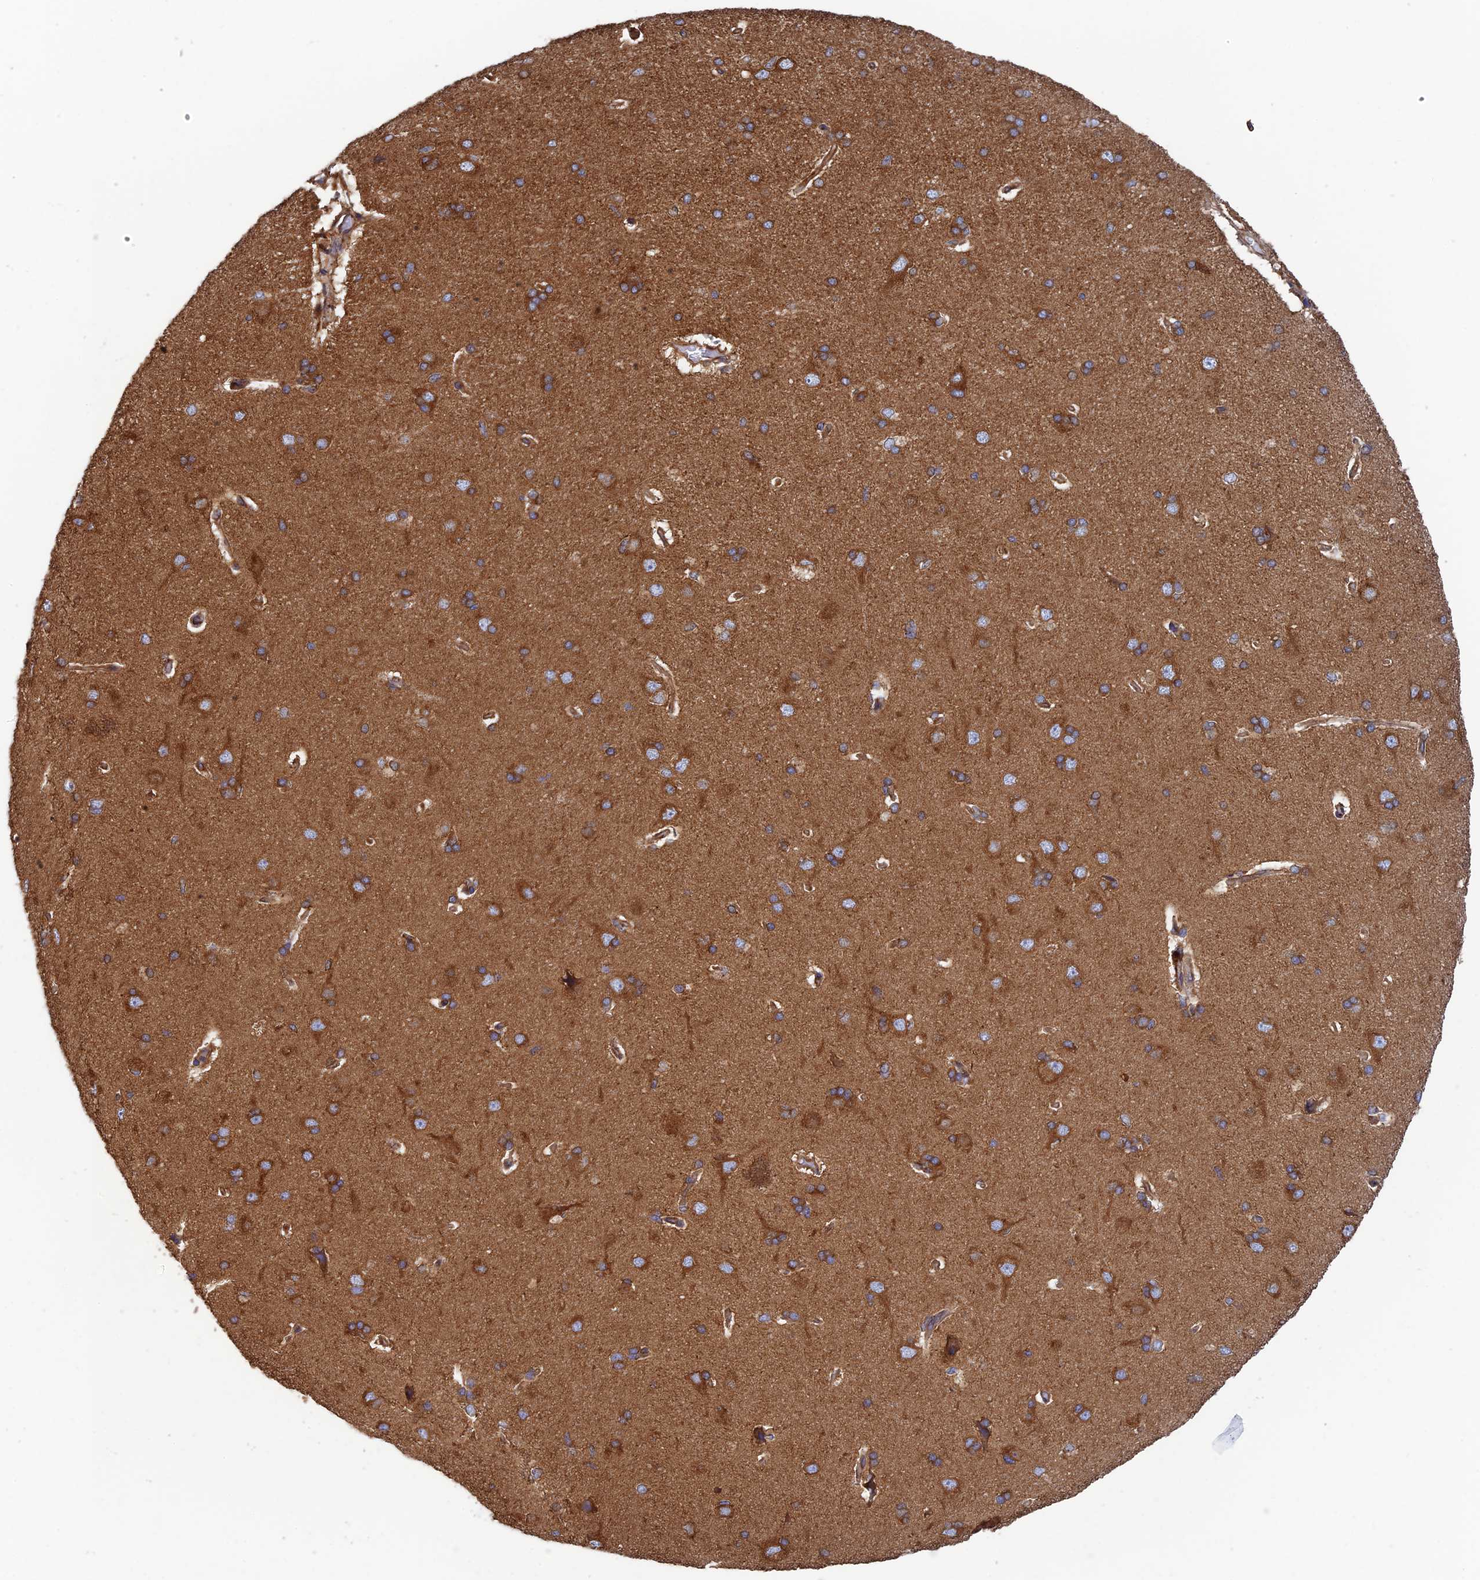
{"staining": {"intensity": "moderate", "quantity": ">75%", "location": "cytoplasmic/membranous"}, "tissue": "cerebral cortex", "cell_type": "Endothelial cells", "image_type": "normal", "snomed": [{"axis": "morphology", "description": "Normal tissue, NOS"}, {"axis": "topography", "description": "Cerebral cortex"}], "caption": "Immunohistochemistry (IHC) photomicrograph of unremarkable cerebral cortex stained for a protein (brown), which displays medium levels of moderate cytoplasmic/membranous expression in approximately >75% of endothelial cells.", "gene": "DCTN2", "patient": {"sex": "male", "age": 62}}